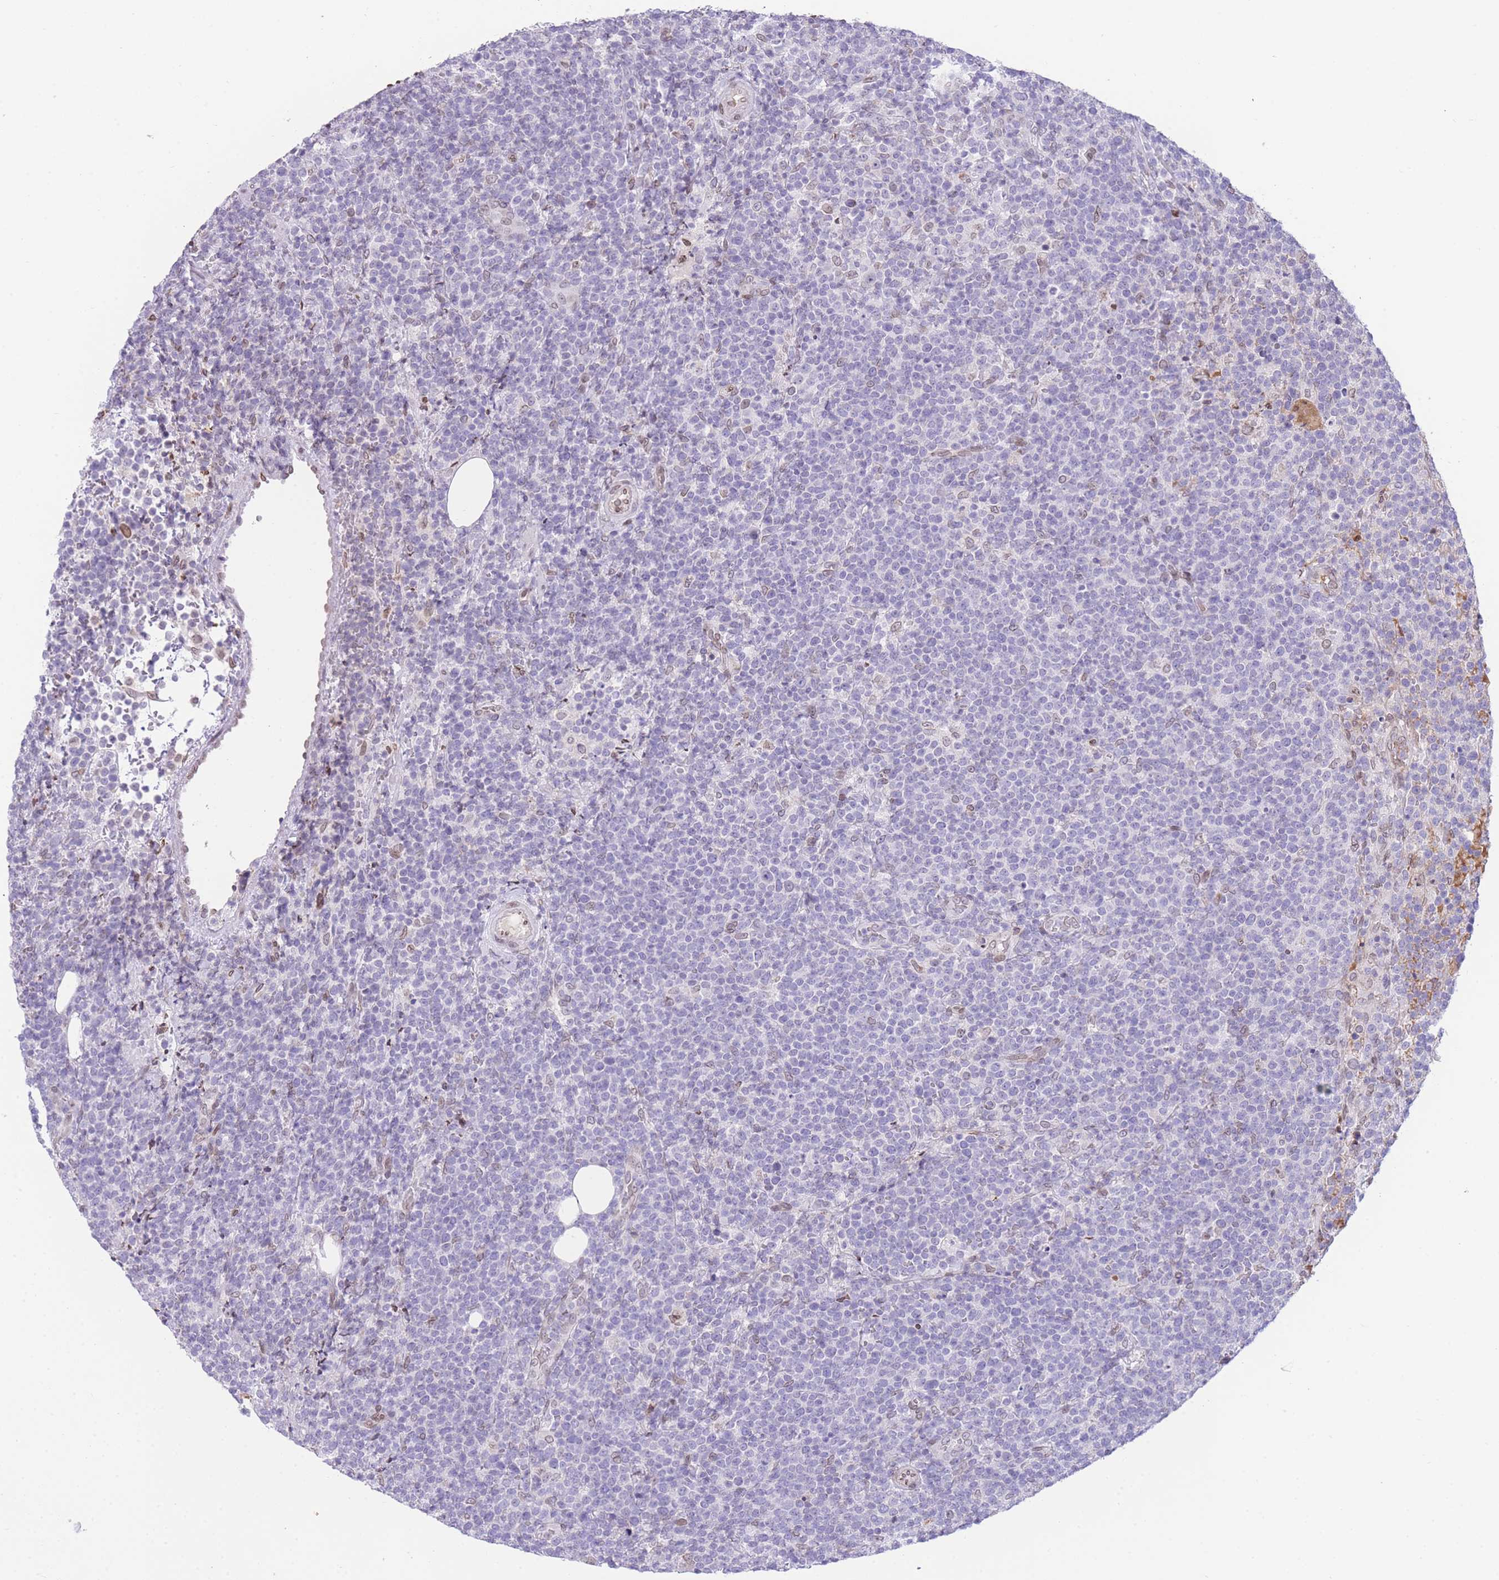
{"staining": {"intensity": "negative", "quantity": "none", "location": "none"}, "tissue": "lymphoma", "cell_type": "Tumor cells", "image_type": "cancer", "snomed": [{"axis": "morphology", "description": "Malignant lymphoma, non-Hodgkin's type, High grade"}, {"axis": "topography", "description": "Lymph node"}], "caption": "Malignant lymphoma, non-Hodgkin's type (high-grade) was stained to show a protein in brown. There is no significant expression in tumor cells.", "gene": "OR10AD1", "patient": {"sex": "male", "age": 61}}